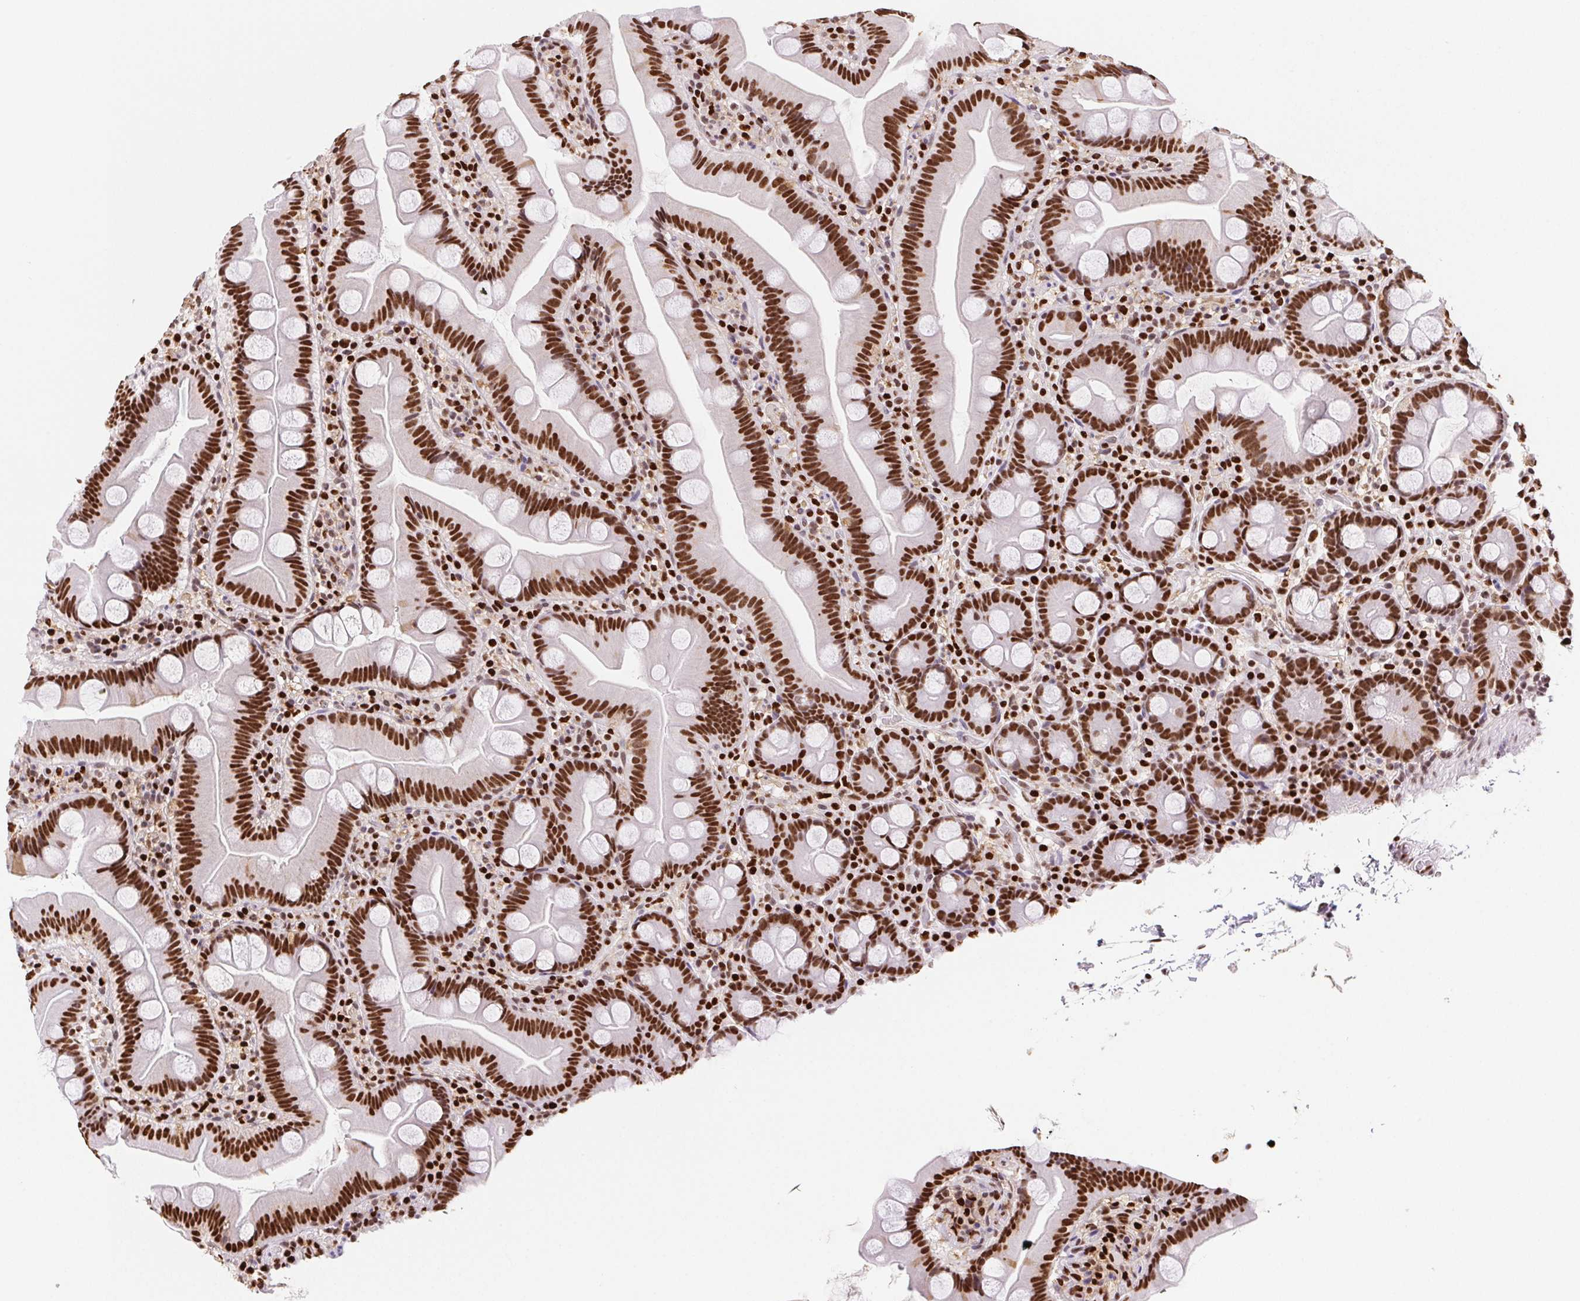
{"staining": {"intensity": "strong", "quantity": ">75%", "location": "nuclear"}, "tissue": "small intestine", "cell_type": "Glandular cells", "image_type": "normal", "snomed": [{"axis": "morphology", "description": "Normal tissue, NOS"}, {"axis": "topography", "description": "Small intestine"}], "caption": "Immunohistochemistry (IHC) micrograph of benign small intestine stained for a protein (brown), which reveals high levels of strong nuclear staining in about >75% of glandular cells.", "gene": "SETSIP", "patient": {"sex": "female", "age": 68}}